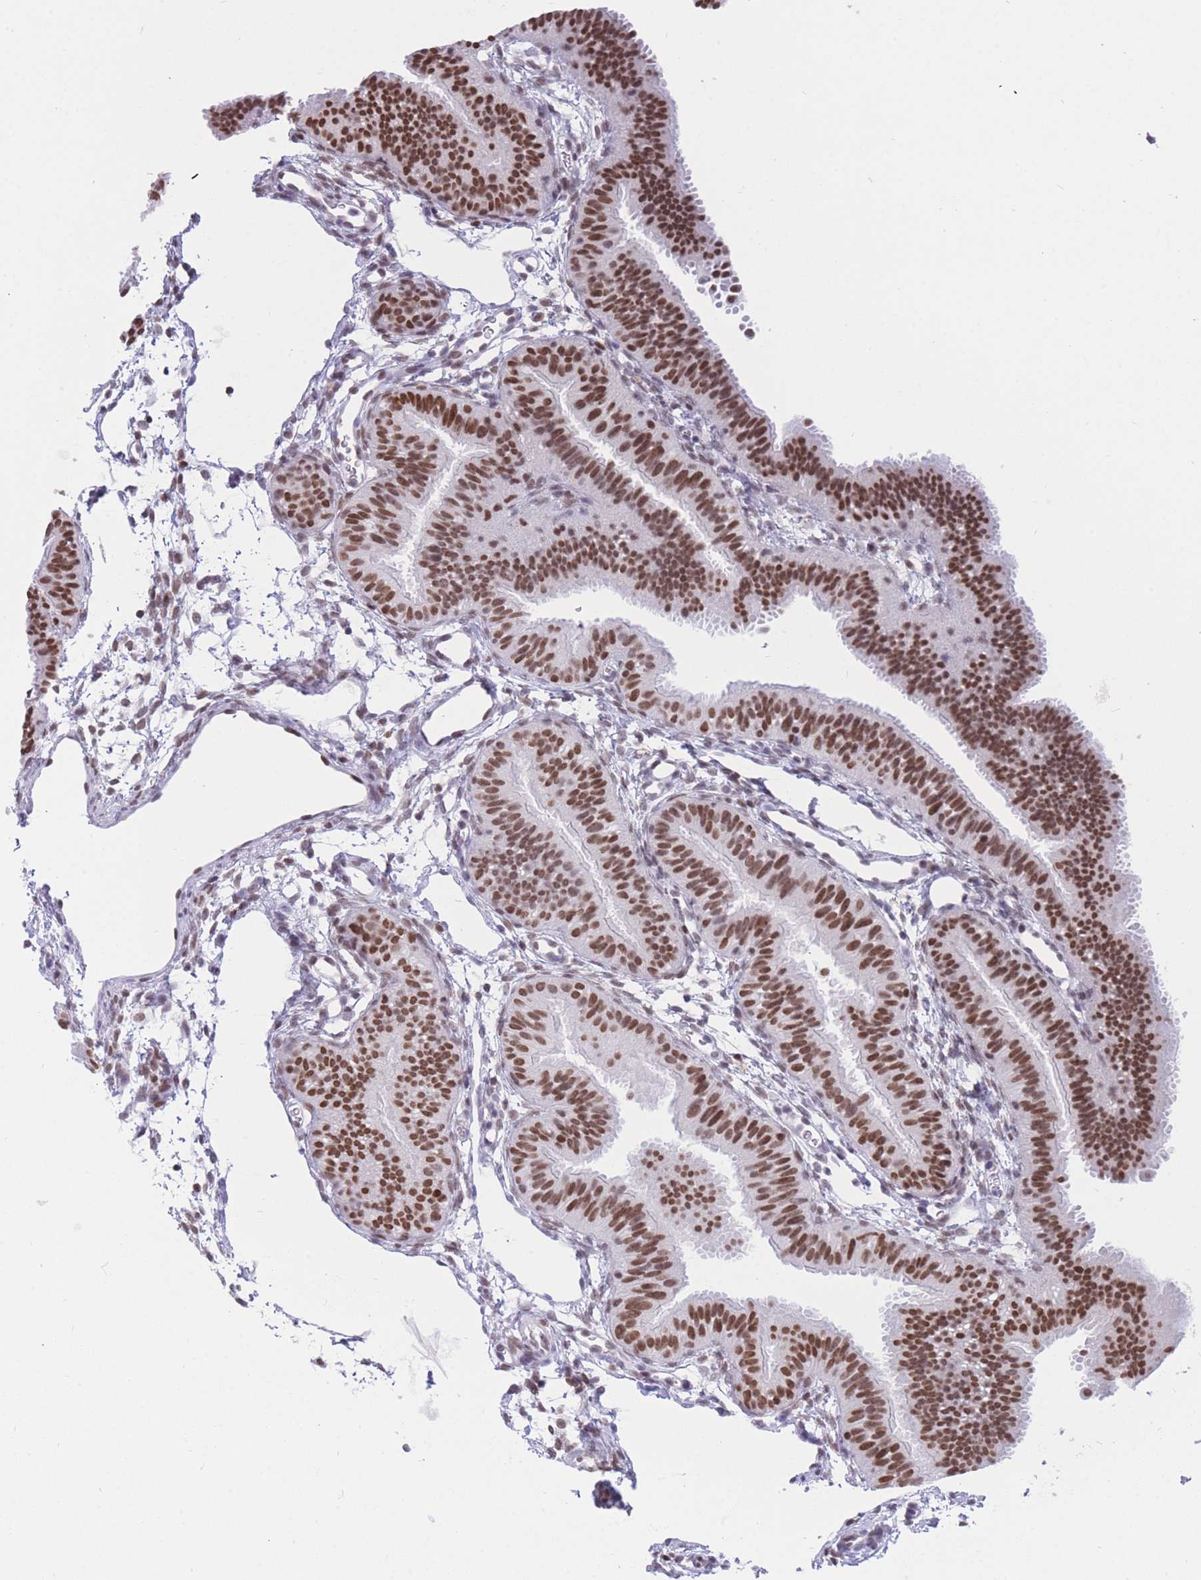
{"staining": {"intensity": "strong", "quantity": ">75%", "location": "nuclear"}, "tissue": "fallopian tube", "cell_type": "Glandular cells", "image_type": "normal", "snomed": [{"axis": "morphology", "description": "Normal tissue, NOS"}, {"axis": "topography", "description": "Fallopian tube"}], "caption": "A high-resolution histopathology image shows immunohistochemistry (IHC) staining of normal fallopian tube, which exhibits strong nuclear staining in about >75% of glandular cells. Nuclei are stained in blue.", "gene": "HMGN1", "patient": {"sex": "female", "age": 35}}